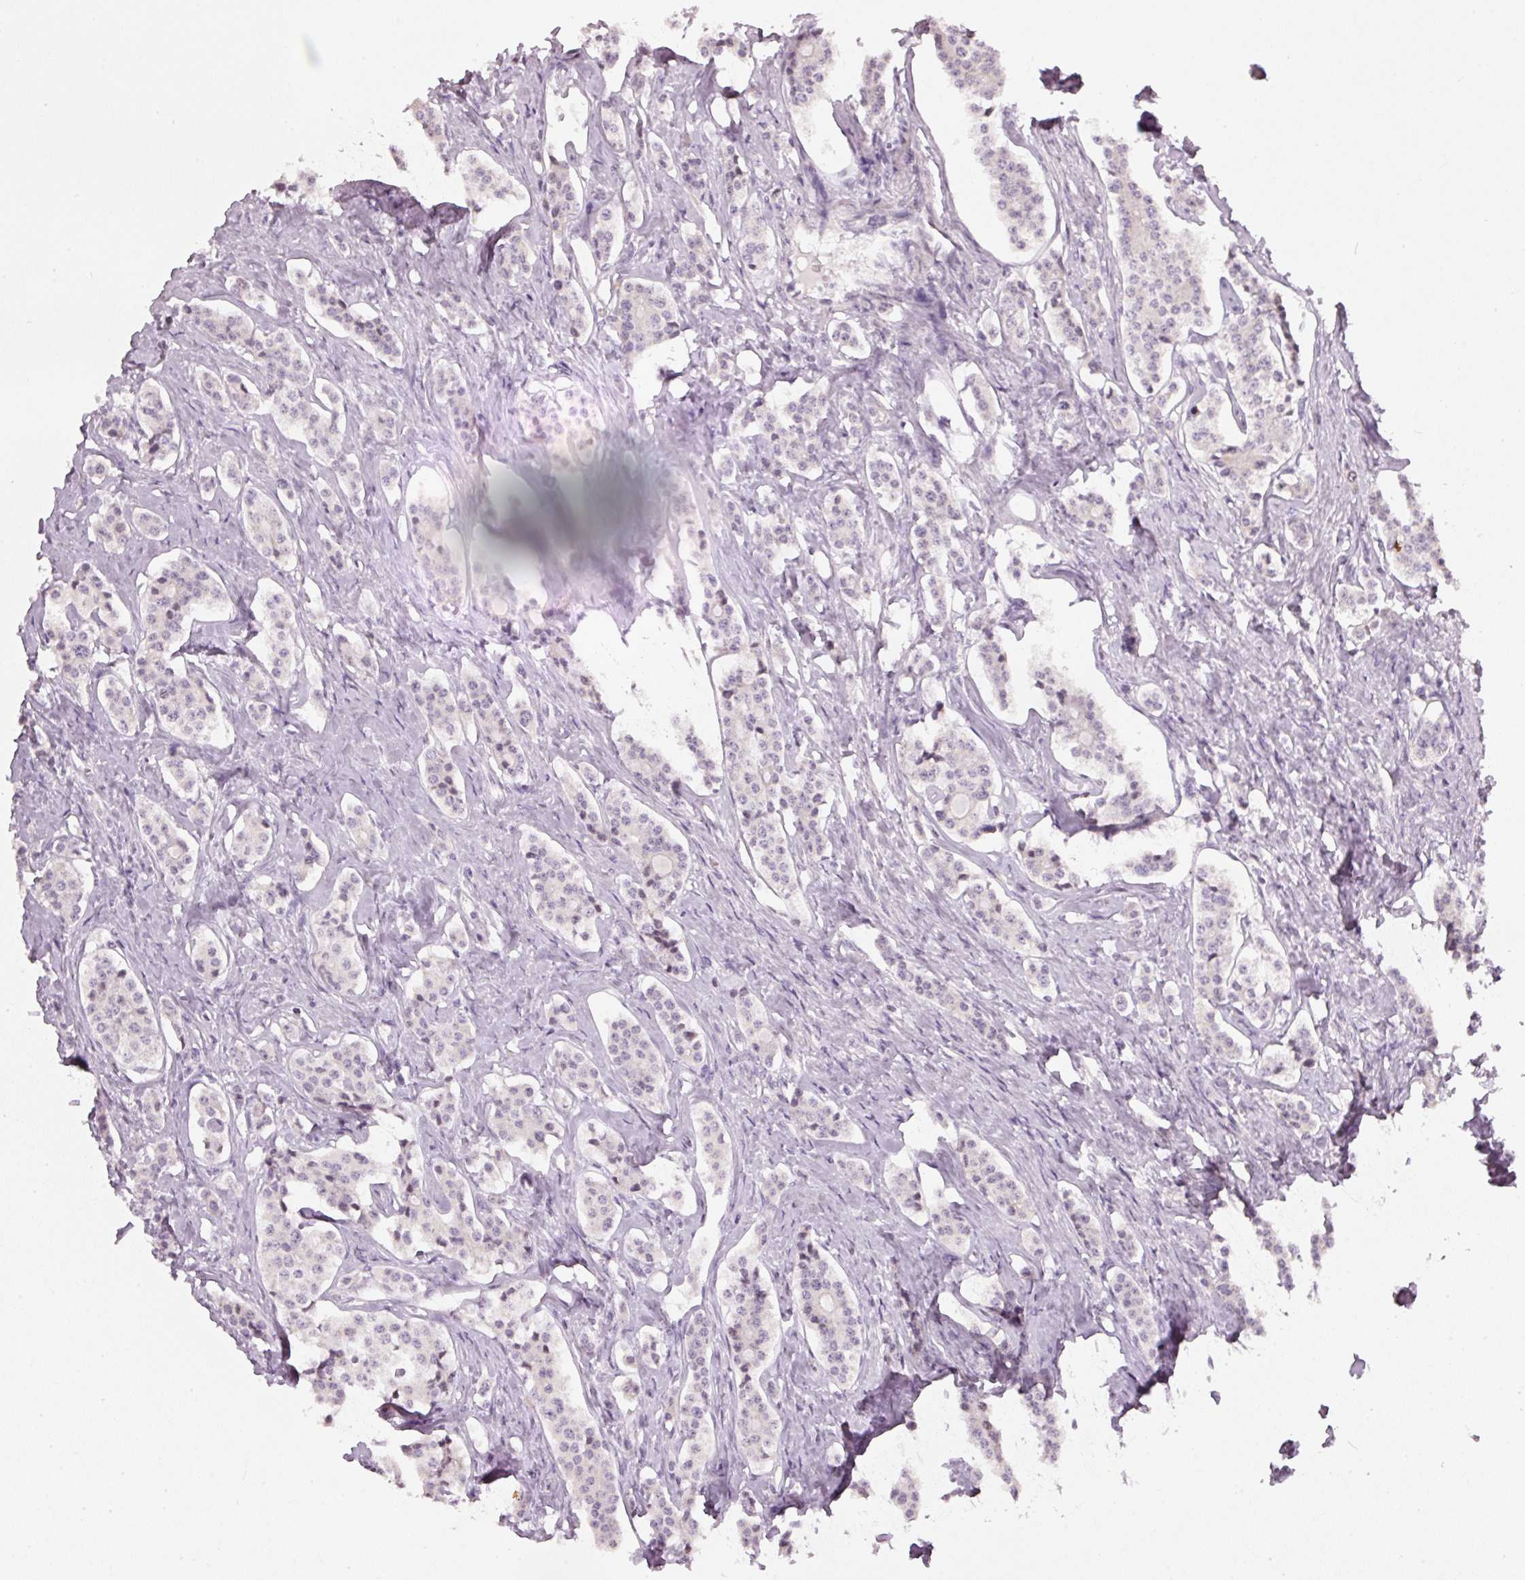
{"staining": {"intensity": "weak", "quantity": "<25%", "location": "nuclear"}, "tissue": "carcinoid", "cell_type": "Tumor cells", "image_type": "cancer", "snomed": [{"axis": "morphology", "description": "Carcinoid, malignant, NOS"}, {"axis": "topography", "description": "Small intestine"}], "caption": "Tumor cells are negative for protein expression in human carcinoid.", "gene": "NRDE2", "patient": {"sex": "male", "age": 63}}